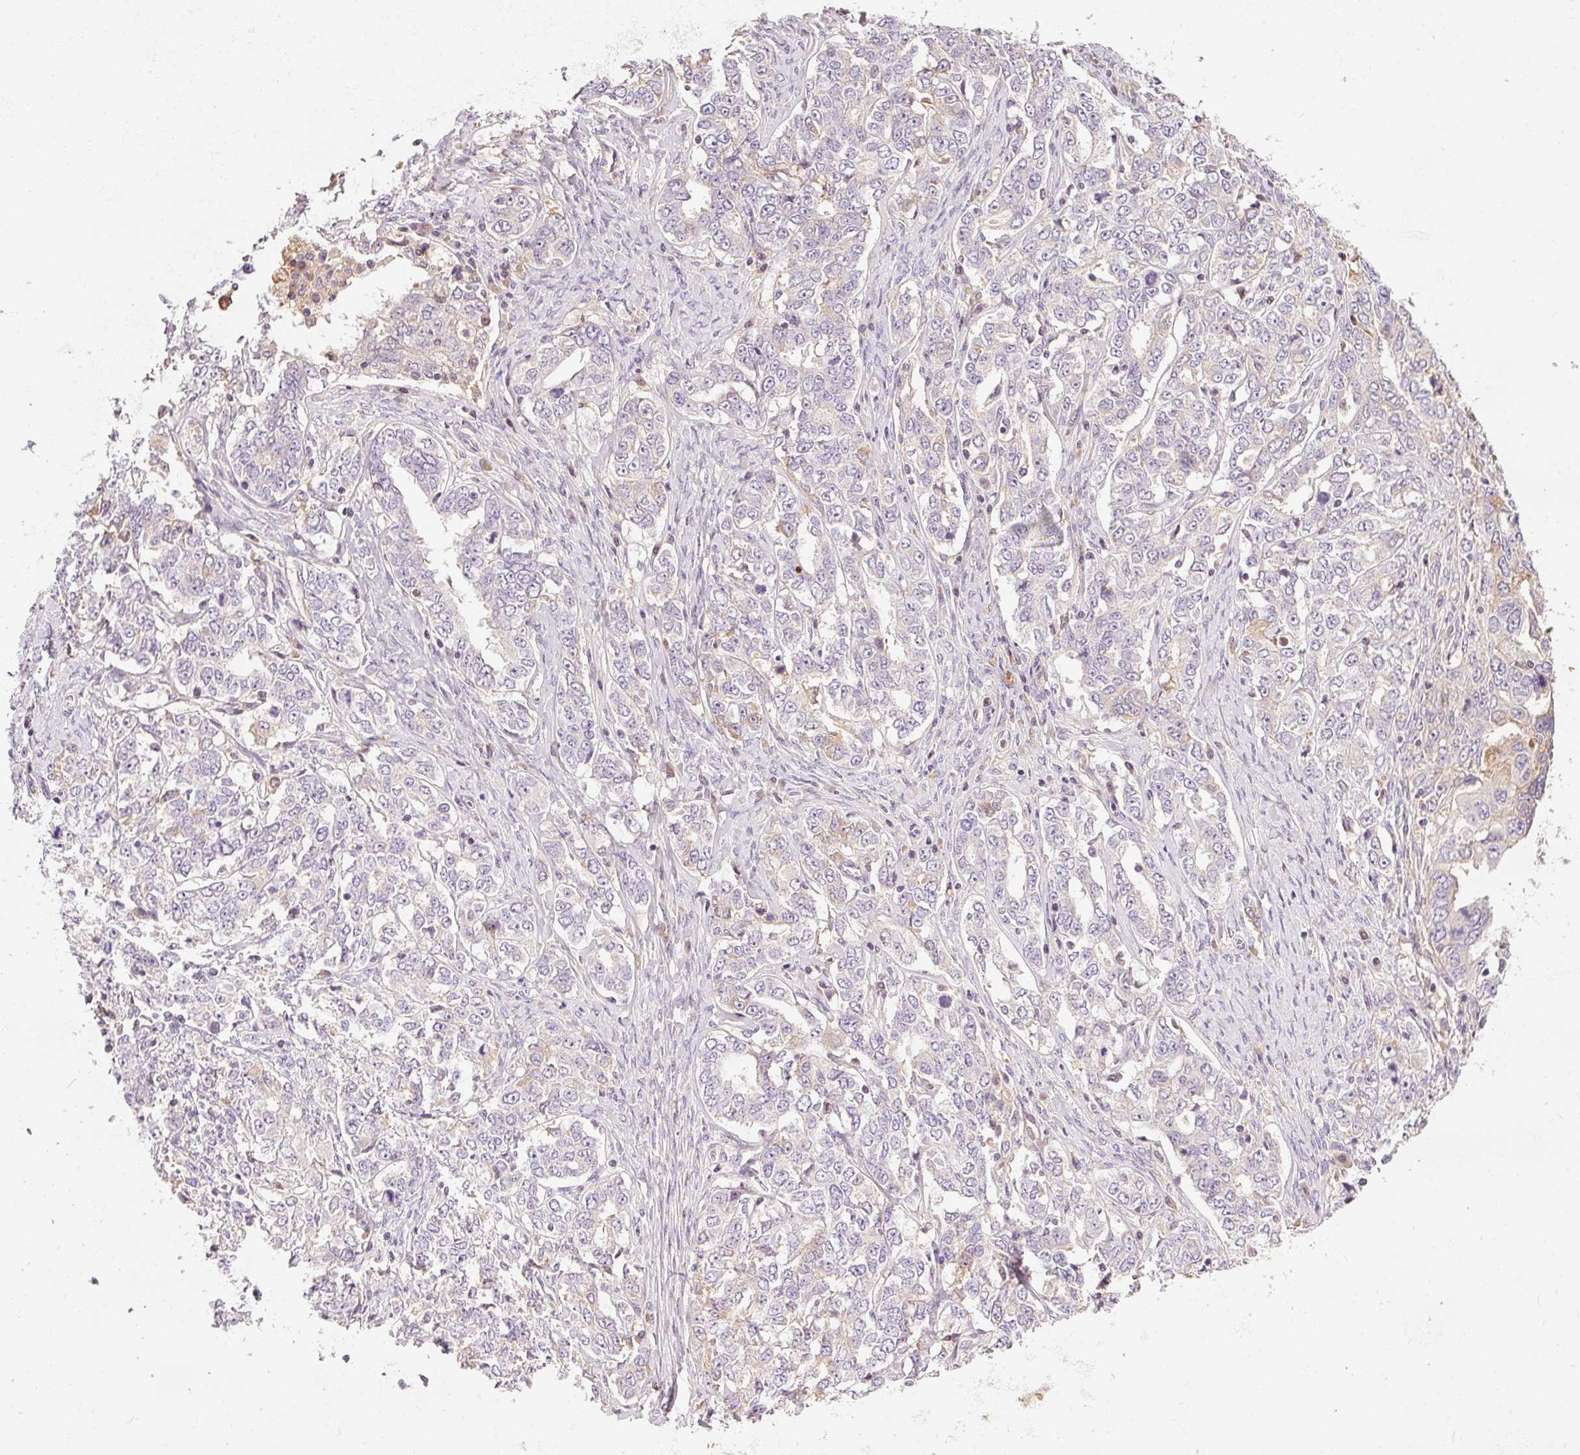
{"staining": {"intensity": "negative", "quantity": "none", "location": "none"}, "tissue": "ovarian cancer", "cell_type": "Tumor cells", "image_type": "cancer", "snomed": [{"axis": "morphology", "description": "Carcinoma, endometroid"}, {"axis": "topography", "description": "Ovary"}], "caption": "A high-resolution image shows immunohistochemistry staining of ovarian endometroid carcinoma, which demonstrates no significant positivity in tumor cells.", "gene": "CMTM8", "patient": {"sex": "female", "age": 62}}